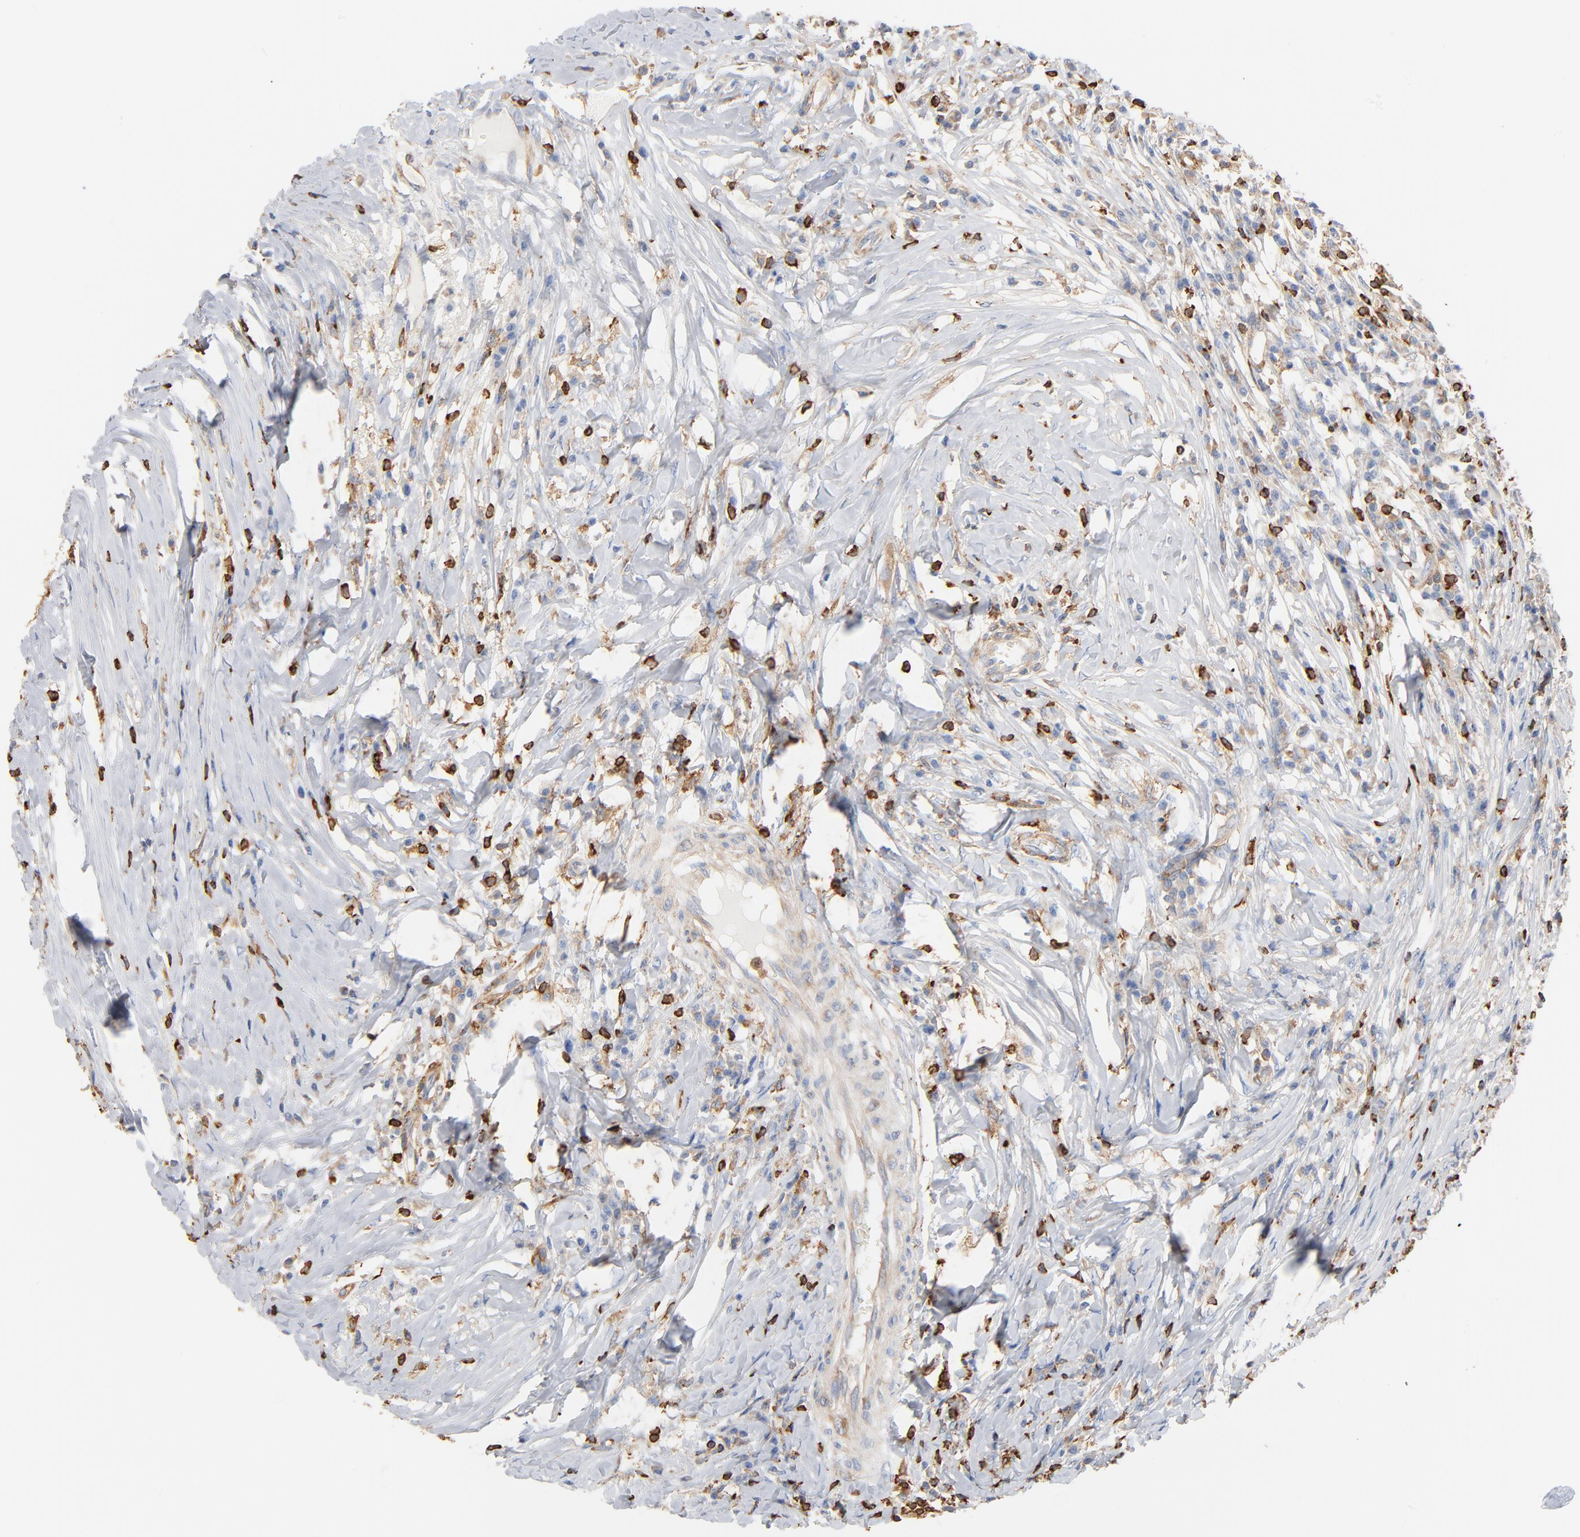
{"staining": {"intensity": "negative", "quantity": "none", "location": "none"}, "tissue": "head and neck cancer", "cell_type": "Tumor cells", "image_type": "cancer", "snomed": [{"axis": "morphology", "description": "Adenocarcinoma, NOS"}, {"axis": "topography", "description": "Salivary gland"}, {"axis": "topography", "description": "Head-Neck"}], "caption": "The micrograph shows no significant positivity in tumor cells of head and neck cancer.", "gene": "SH3KBP1", "patient": {"sex": "female", "age": 65}}